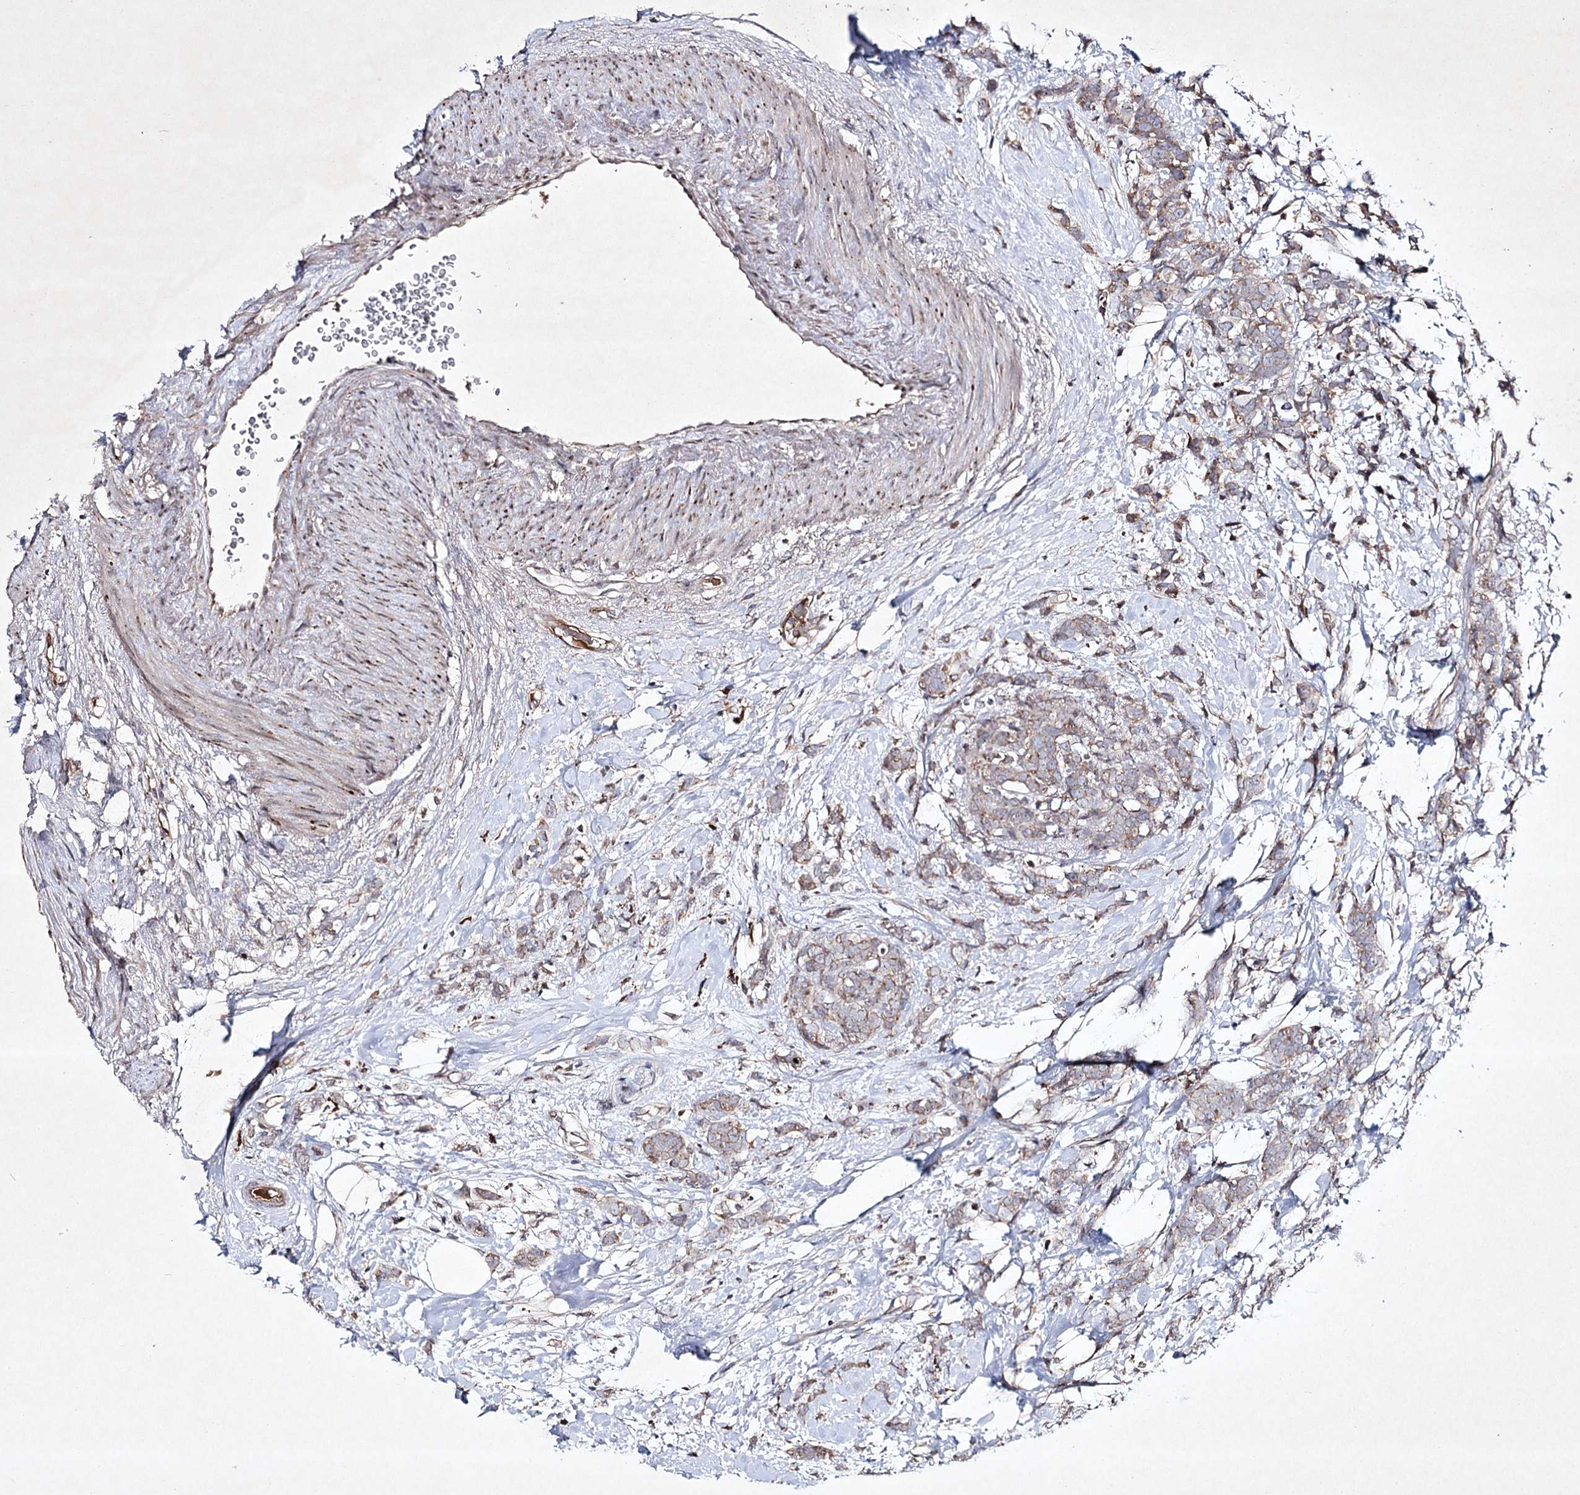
{"staining": {"intensity": "weak", "quantity": "25%-75%", "location": "cytoplasmic/membranous"}, "tissue": "breast cancer", "cell_type": "Tumor cells", "image_type": "cancer", "snomed": [{"axis": "morphology", "description": "Lobular carcinoma"}, {"axis": "topography", "description": "Breast"}], "caption": "IHC (DAB (3,3'-diaminobenzidine)) staining of human breast cancer (lobular carcinoma) exhibits weak cytoplasmic/membranous protein expression in approximately 25%-75% of tumor cells. (DAB (3,3'-diaminobenzidine) = brown stain, brightfield microscopy at high magnification).", "gene": "ALG9", "patient": {"sex": "female", "age": 58}}